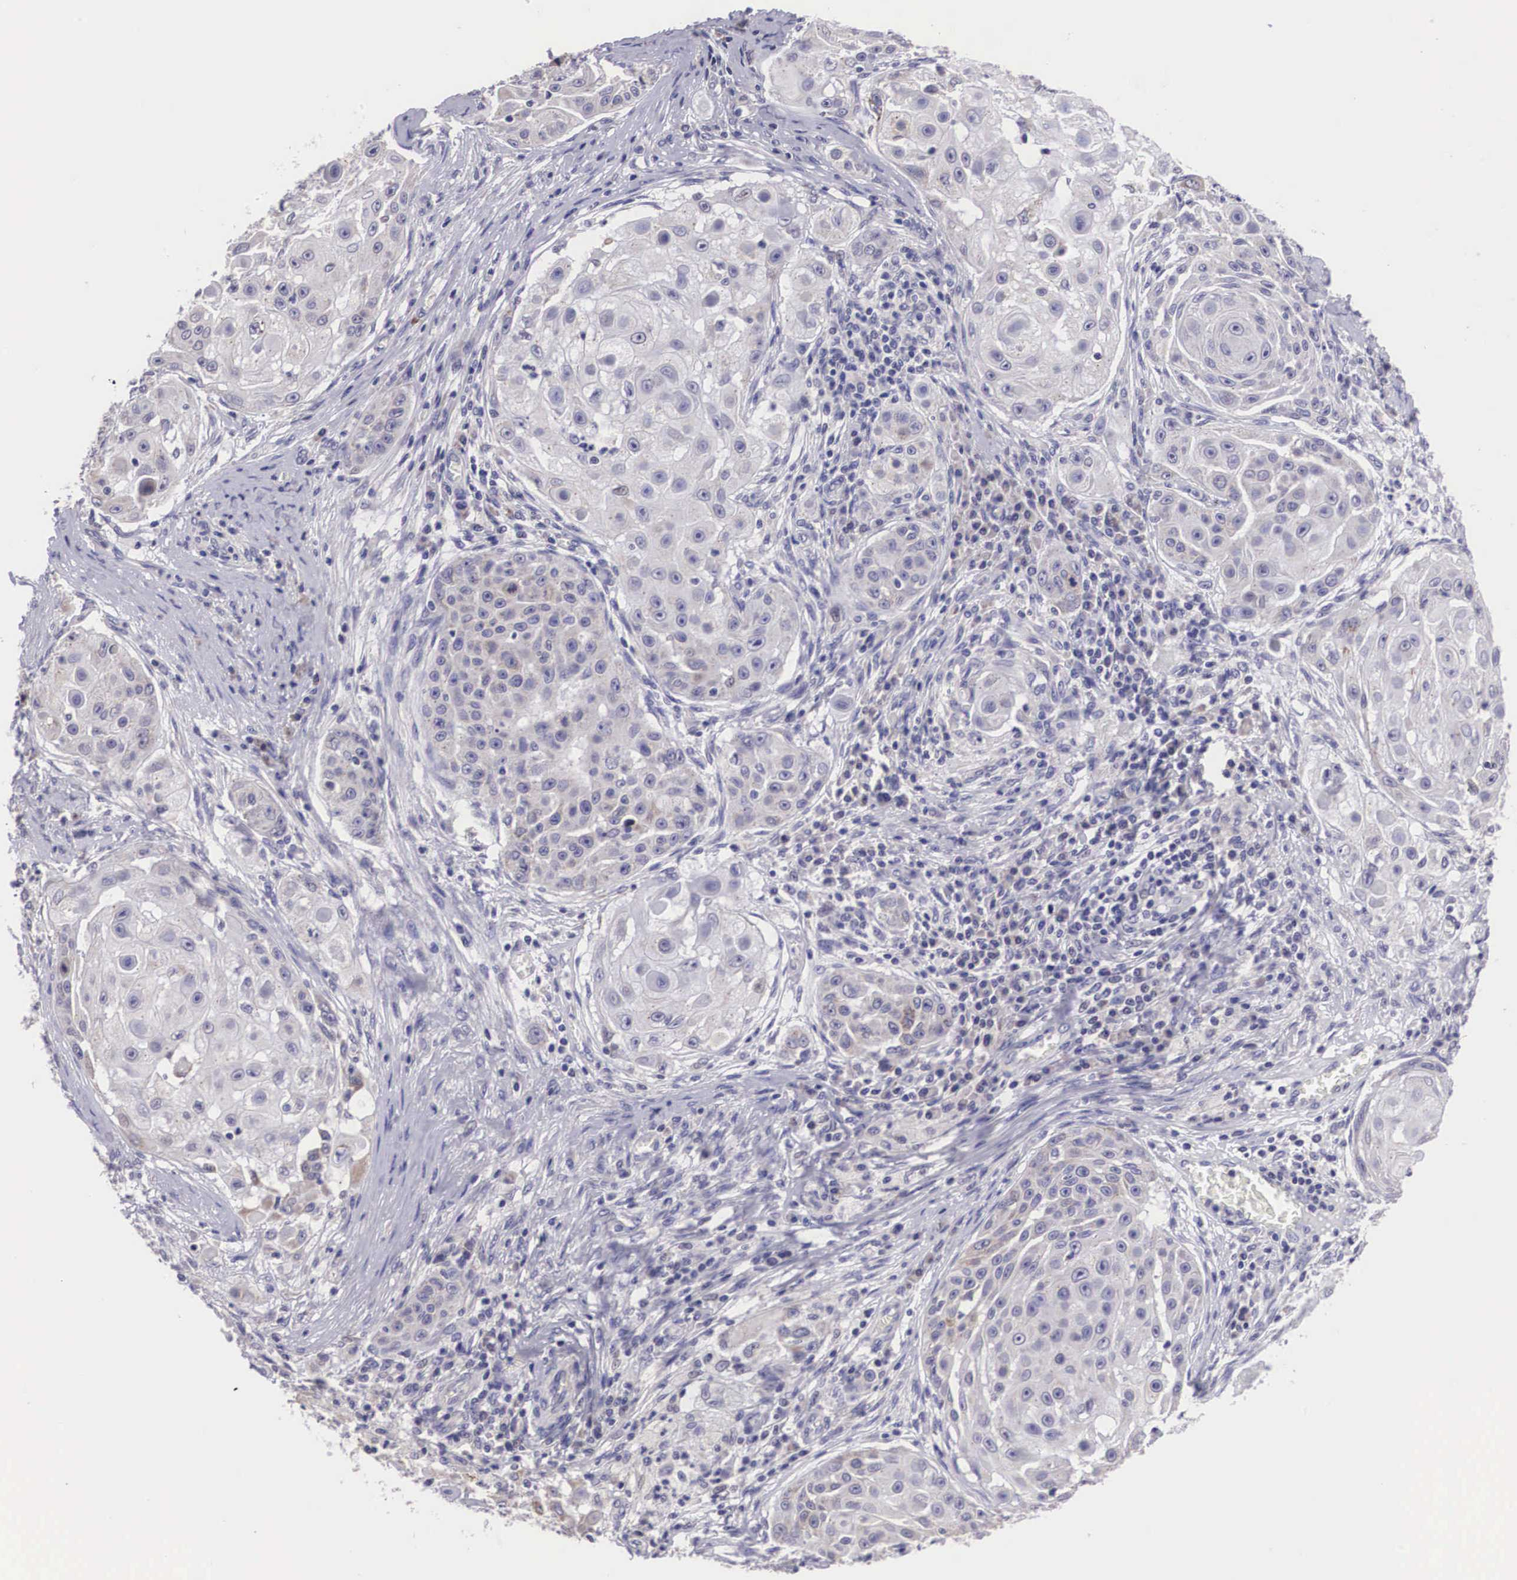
{"staining": {"intensity": "negative", "quantity": "none", "location": "none"}, "tissue": "skin cancer", "cell_type": "Tumor cells", "image_type": "cancer", "snomed": [{"axis": "morphology", "description": "Squamous cell carcinoma, NOS"}, {"axis": "topography", "description": "Skin"}], "caption": "High power microscopy micrograph of an immunohistochemistry (IHC) photomicrograph of skin cancer (squamous cell carcinoma), revealing no significant staining in tumor cells.", "gene": "ARG2", "patient": {"sex": "female", "age": 57}}